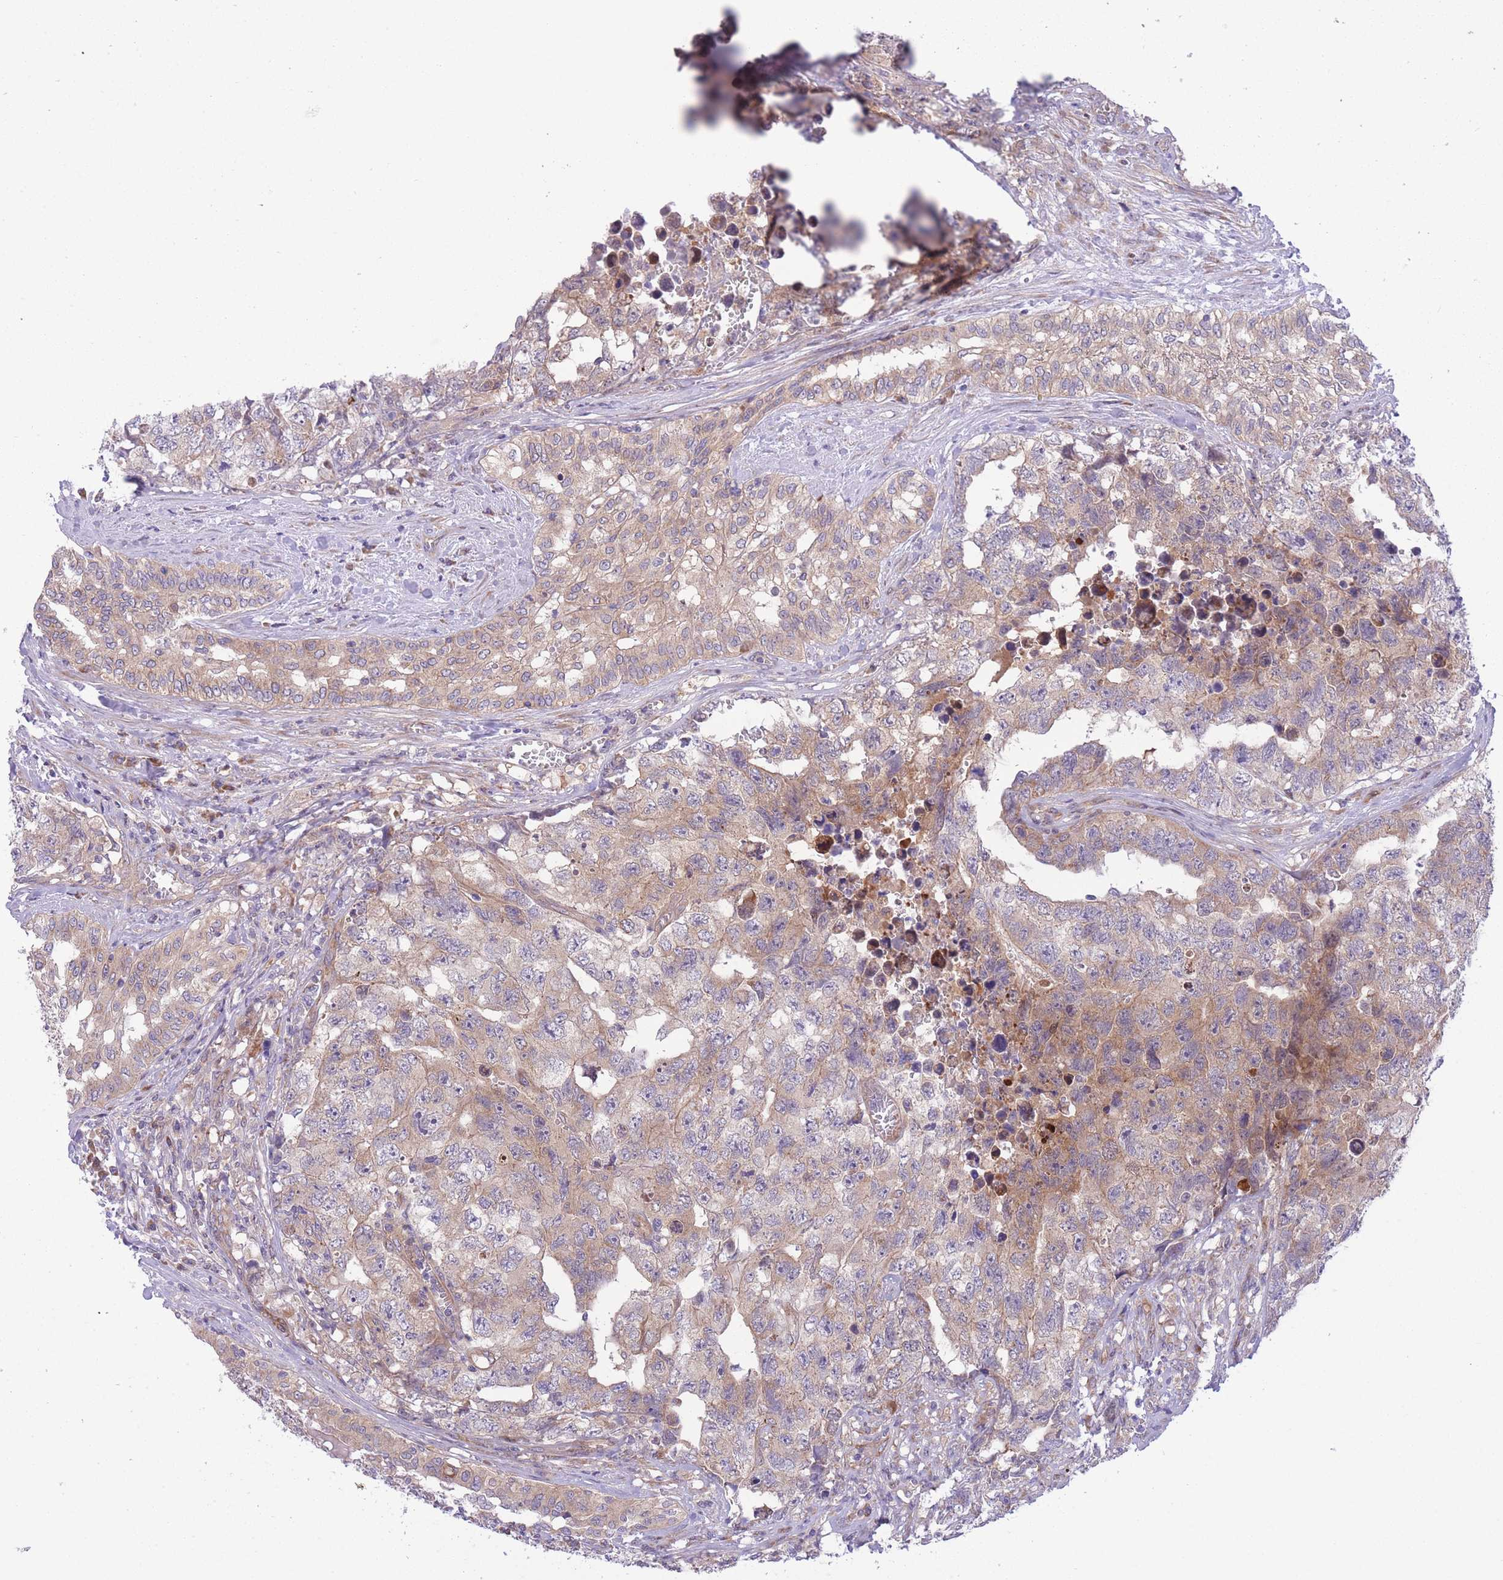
{"staining": {"intensity": "weak", "quantity": ">75%", "location": "cytoplasmic/membranous"}, "tissue": "testis cancer", "cell_type": "Tumor cells", "image_type": "cancer", "snomed": [{"axis": "morphology", "description": "Carcinoma, Embryonal, NOS"}, {"axis": "topography", "description": "Testis"}], "caption": "Testis cancer (embryonal carcinoma) stained for a protein shows weak cytoplasmic/membranous positivity in tumor cells. The protein of interest is stained brown, and the nuclei are stained in blue (DAB (3,3'-diaminobenzidine) IHC with brightfield microscopy, high magnification).", "gene": "CHAC1", "patient": {"sex": "male", "age": 31}}